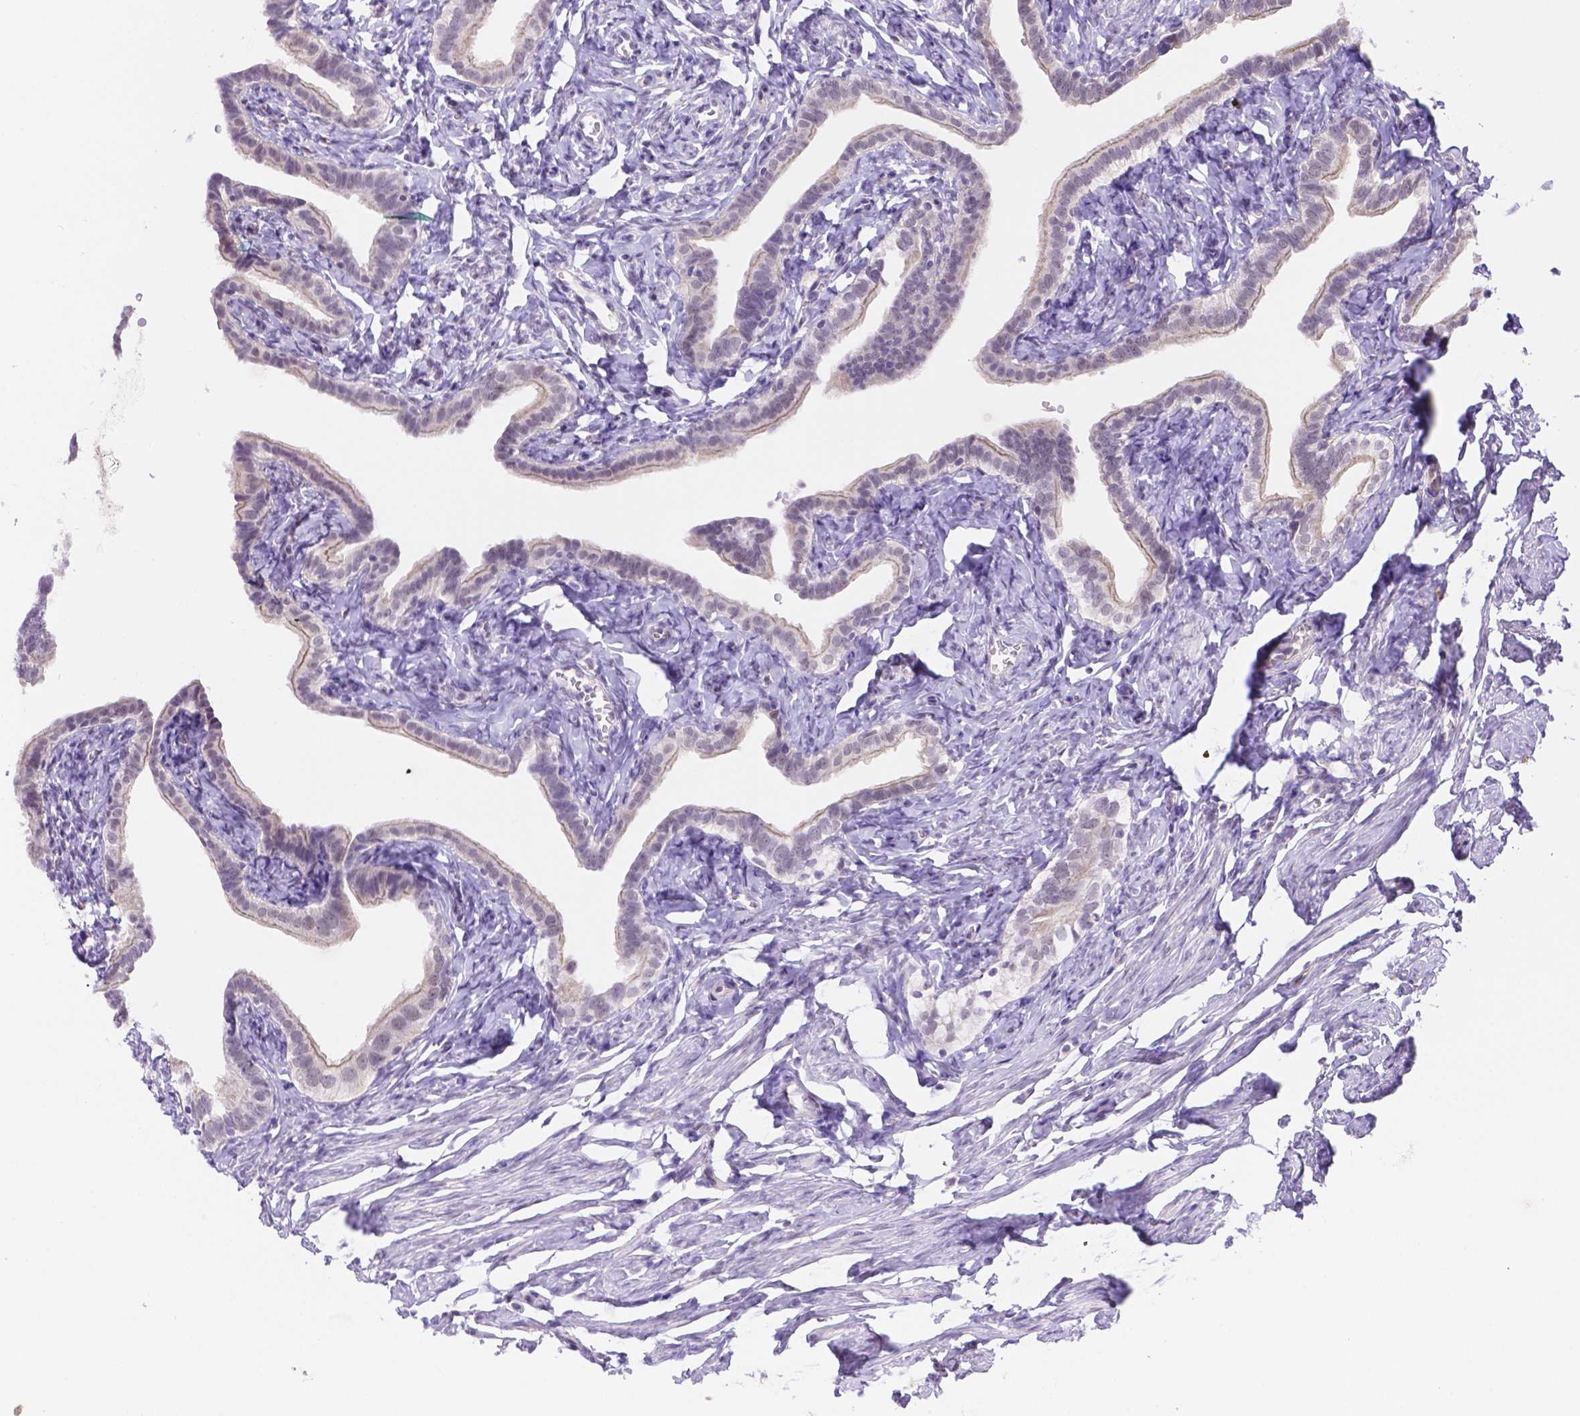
{"staining": {"intensity": "moderate", "quantity": "<25%", "location": "nuclear"}, "tissue": "fallopian tube", "cell_type": "Glandular cells", "image_type": "normal", "snomed": [{"axis": "morphology", "description": "Normal tissue, NOS"}, {"axis": "topography", "description": "Fallopian tube"}], "caption": "IHC image of benign human fallopian tube stained for a protein (brown), which displays low levels of moderate nuclear expression in about <25% of glandular cells.", "gene": "NXPE2", "patient": {"sex": "female", "age": 41}}